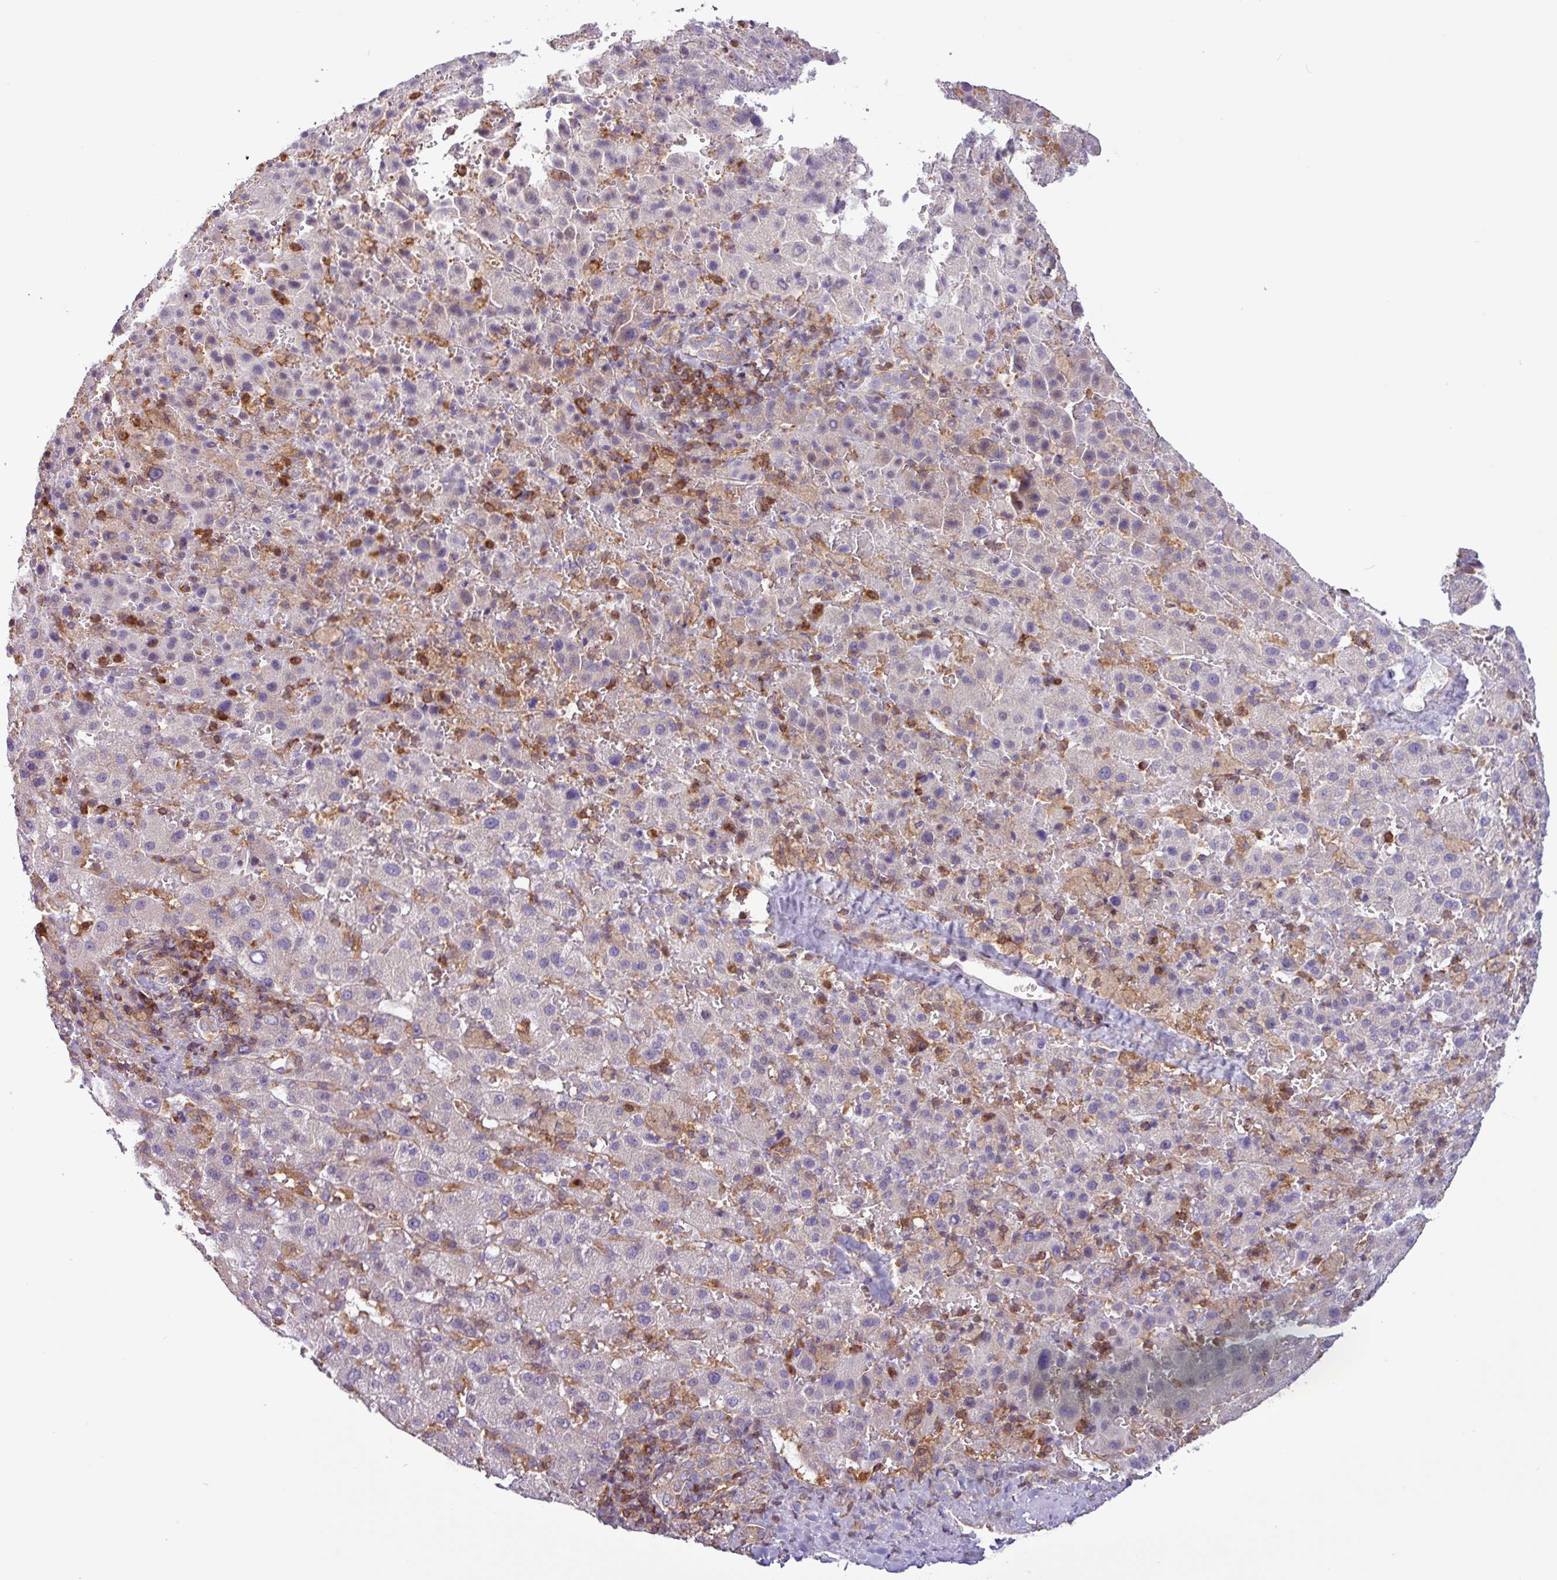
{"staining": {"intensity": "negative", "quantity": "none", "location": "none"}, "tissue": "liver cancer", "cell_type": "Tumor cells", "image_type": "cancer", "snomed": [{"axis": "morphology", "description": "Carcinoma, Hepatocellular, NOS"}, {"axis": "topography", "description": "Liver"}], "caption": "Immunohistochemical staining of hepatocellular carcinoma (liver) demonstrates no significant staining in tumor cells.", "gene": "ACTR3", "patient": {"sex": "female", "age": 58}}